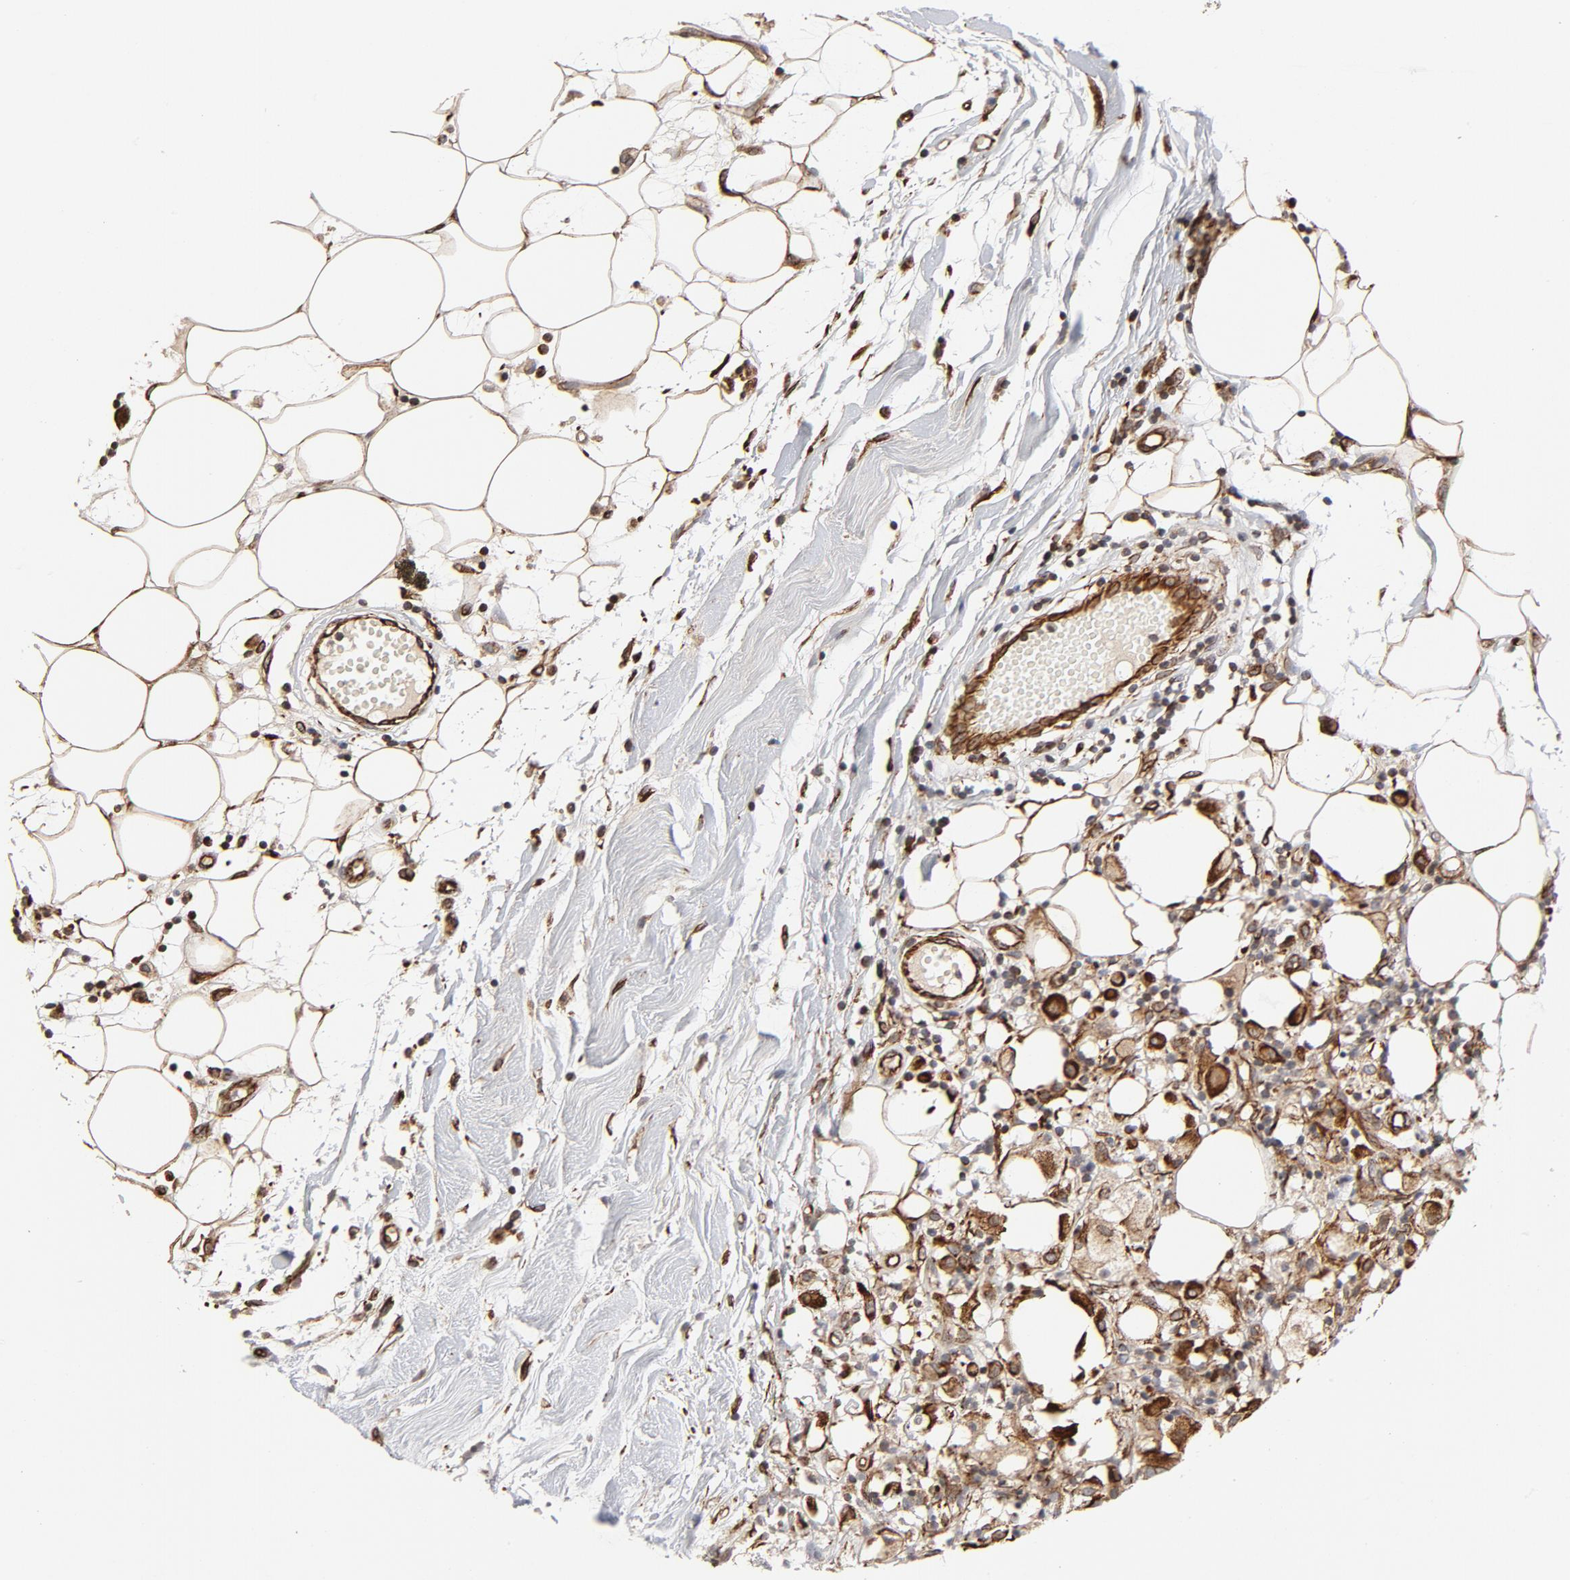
{"staining": {"intensity": "strong", "quantity": ">75%", "location": "cytoplasmic/membranous"}, "tissue": "thyroid cancer", "cell_type": "Tumor cells", "image_type": "cancer", "snomed": [{"axis": "morphology", "description": "Carcinoma, NOS"}, {"axis": "topography", "description": "Thyroid gland"}], "caption": "Immunohistochemistry photomicrograph of carcinoma (thyroid) stained for a protein (brown), which demonstrates high levels of strong cytoplasmic/membranous positivity in about >75% of tumor cells.", "gene": "DNAAF2", "patient": {"sex": "female", "age": 77}}